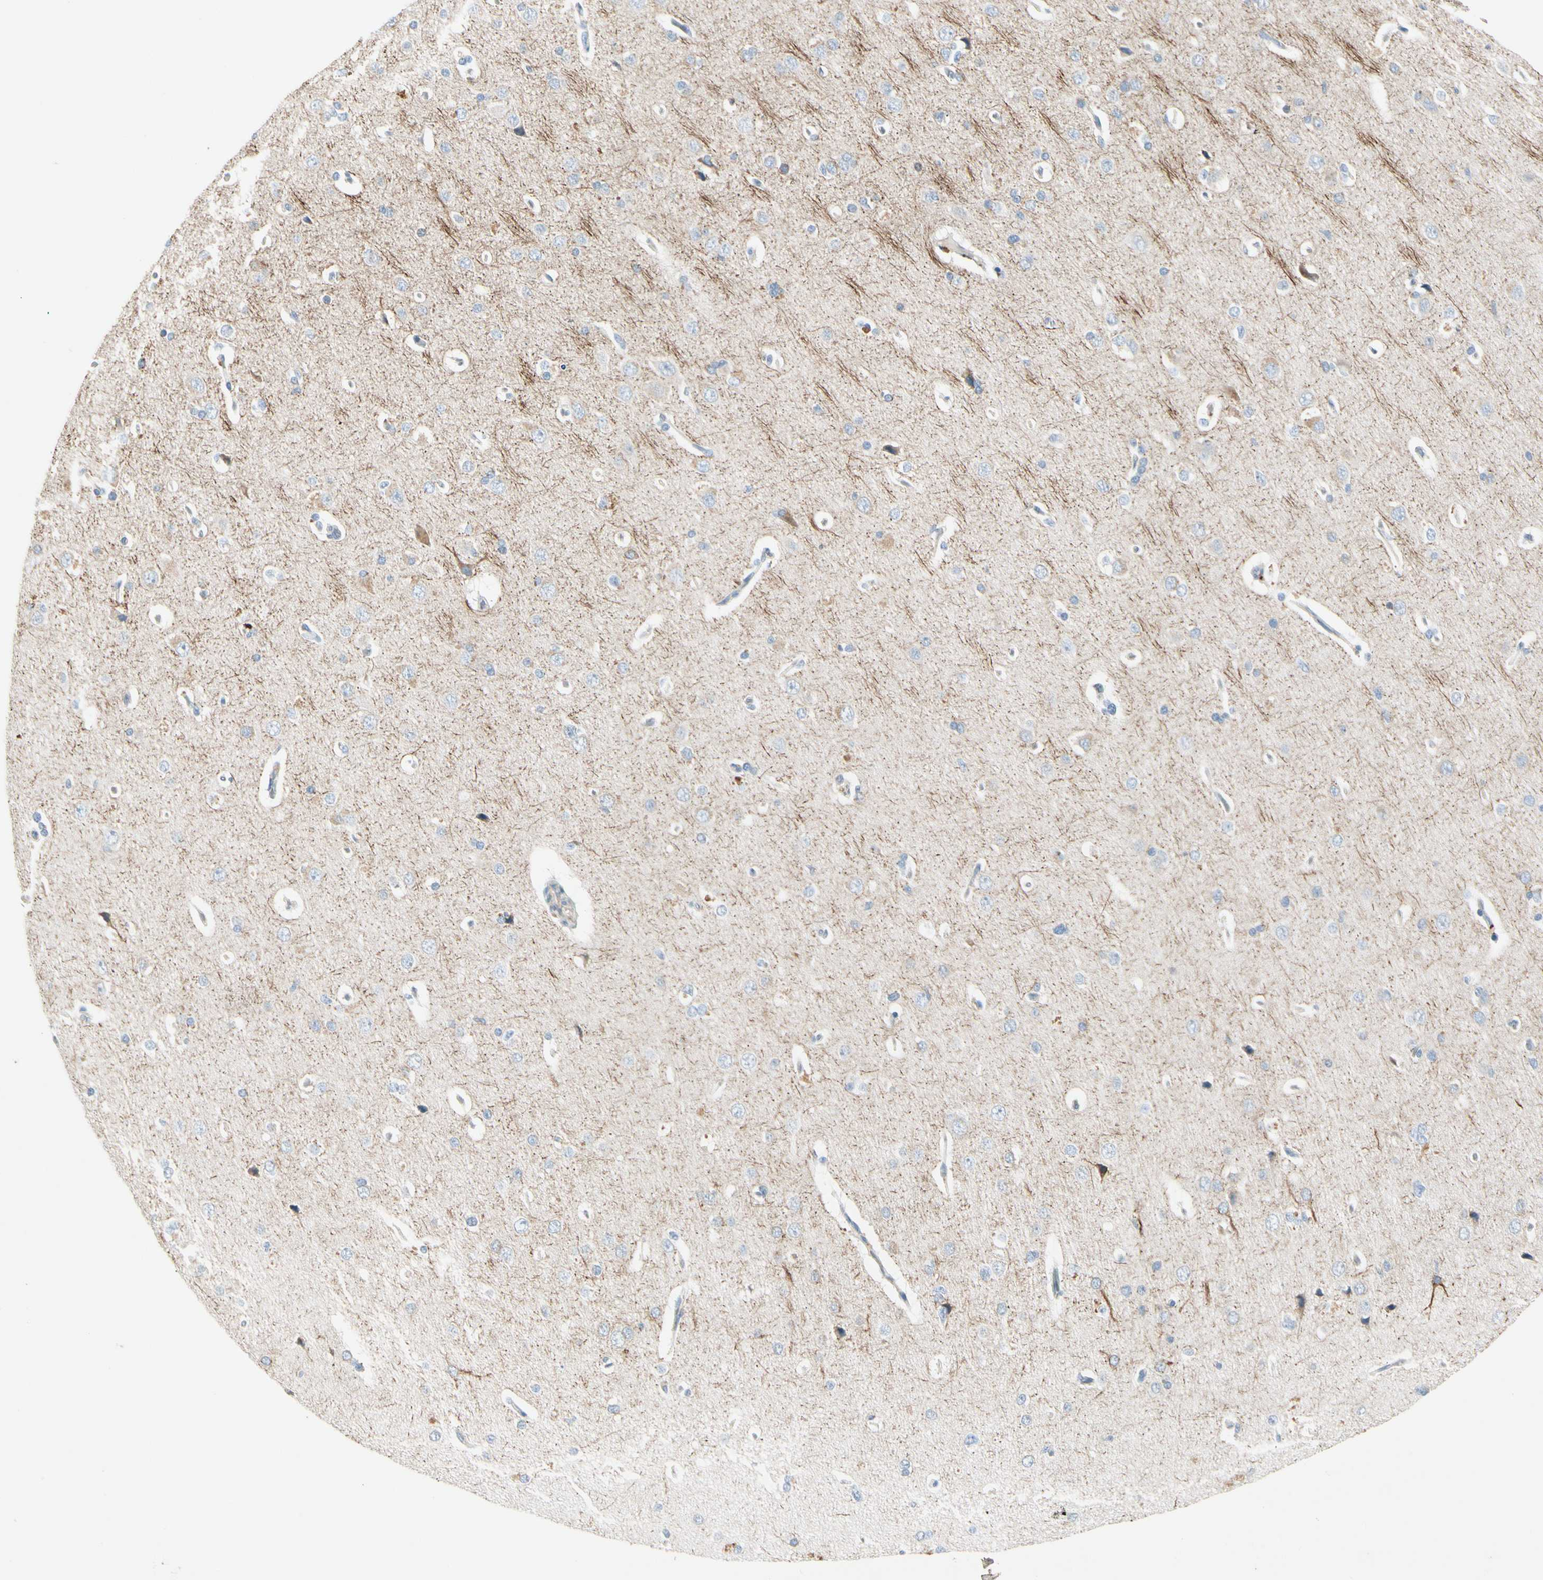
{"staining": {"intensity": "moderate", "quantity": "<25%", "location": "cytoplasmic/membranous"}, "tissue": "cerebral cortex", "cell_type": "Endothelial cells", "image_type": "normal", "snomed": [{"axis": "morphology", "description": "Normal tissue, NOS"}, {"axis": "topography", "description": "Cerebral cortex"}], "caption": "This histopathology image shows IHC staining of normal human cerebral cortex, with low moderate cytoplasmic/membranous positivity in about <25% of endothelial cells.", "gene": "CD93", "patient": {"sex": "male", "age": 62}}